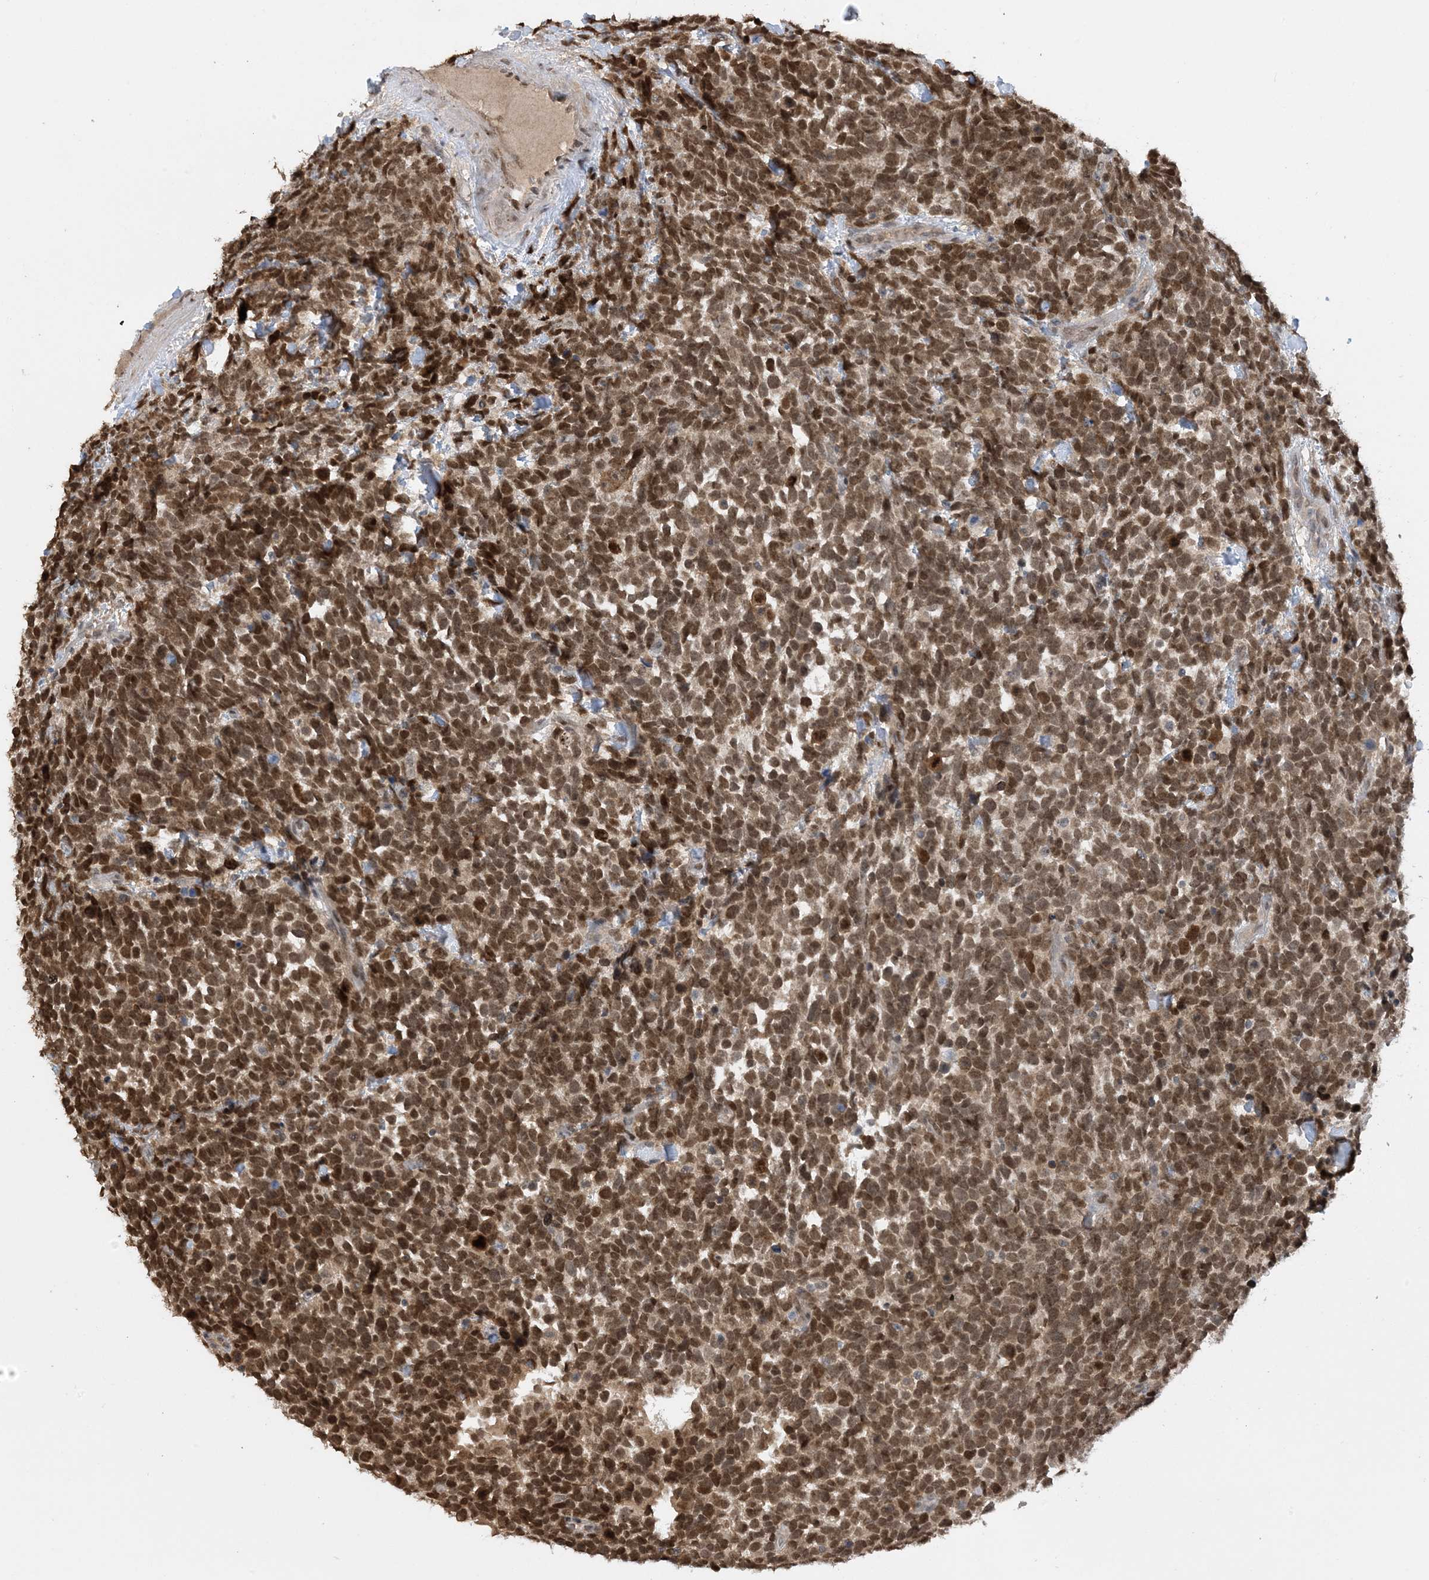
{"staining": {"intensity": "moderate", "quantity": ">75%", "location": "nuclear"}, "tissue": "urothelial cancer", "cell_type": "Tumor cells", "image_type": "cancer", "snomed": [{"axis": "morphology", "description": "Urothelial carcinoma, High grade"}, {"axis": "topography", "description": "Urinary bladder"}], "caption": "The histopathology image displays a brown stain indicating the presence of a protein in the nuclear of tumor cells in urothelial cancer.", "gene": "ACYP2", "patient": {"sex": "female", "age": 82}}